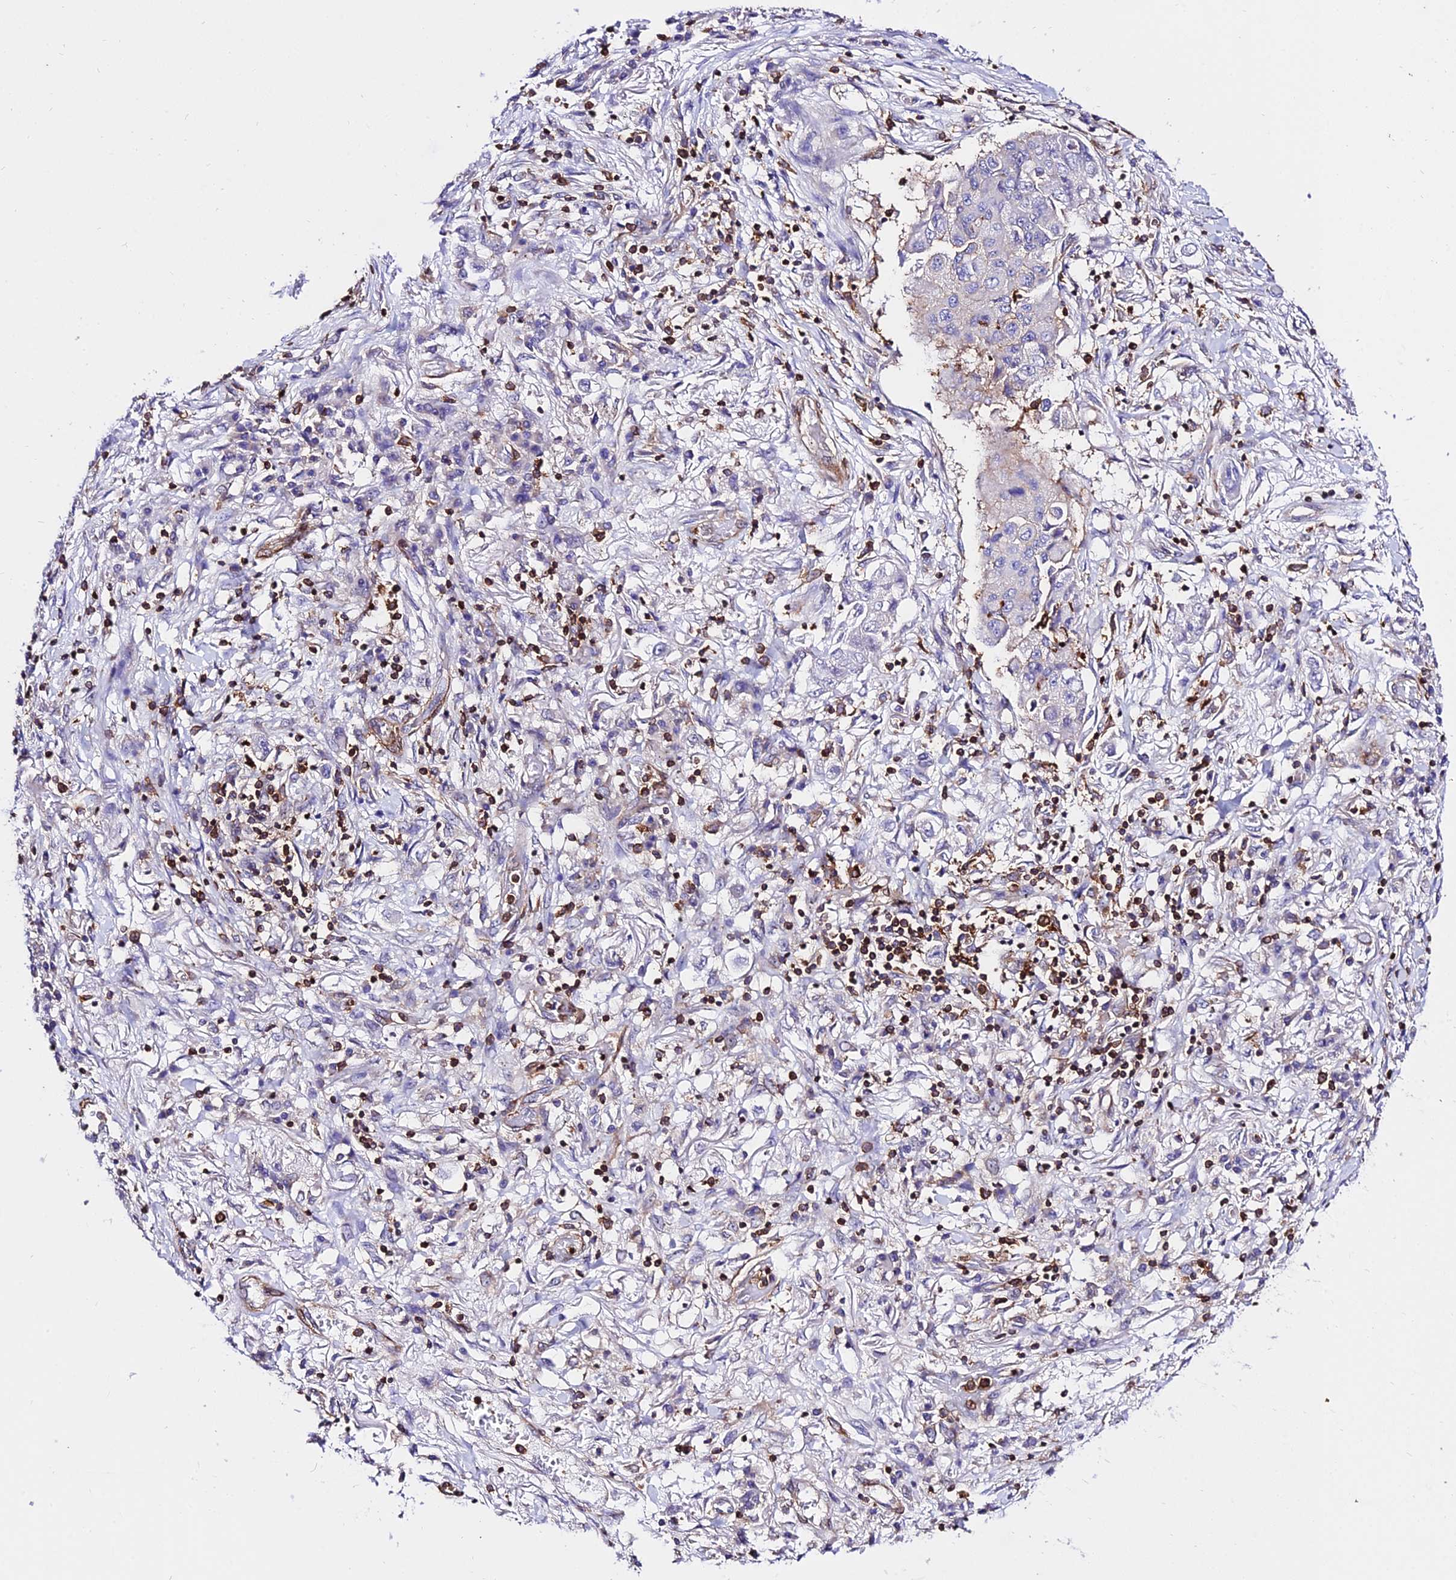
{"staining": {"intensity": "moderate", "quantity": "25%-75%", "location": "cytoplasmic/membranous"}, "tissue": "lung cancer", "cell_type": "Tumor cells", "image_type": "cancer", "snomed": [{"axis": "morphology", "description": "Squamous cell carcinoma, NOS"}, {"axis": "topography", "description": "Lung"}], "caption": "Human lung cancer (squamous cell carcinoma) stained with a brown dye exhibits moderate cytoplasmic/membranous positive staining in approximately 25%-75% of tumor cells.", "gene": "CSRP1", "patient": {"sex": "male", "age": 74}}